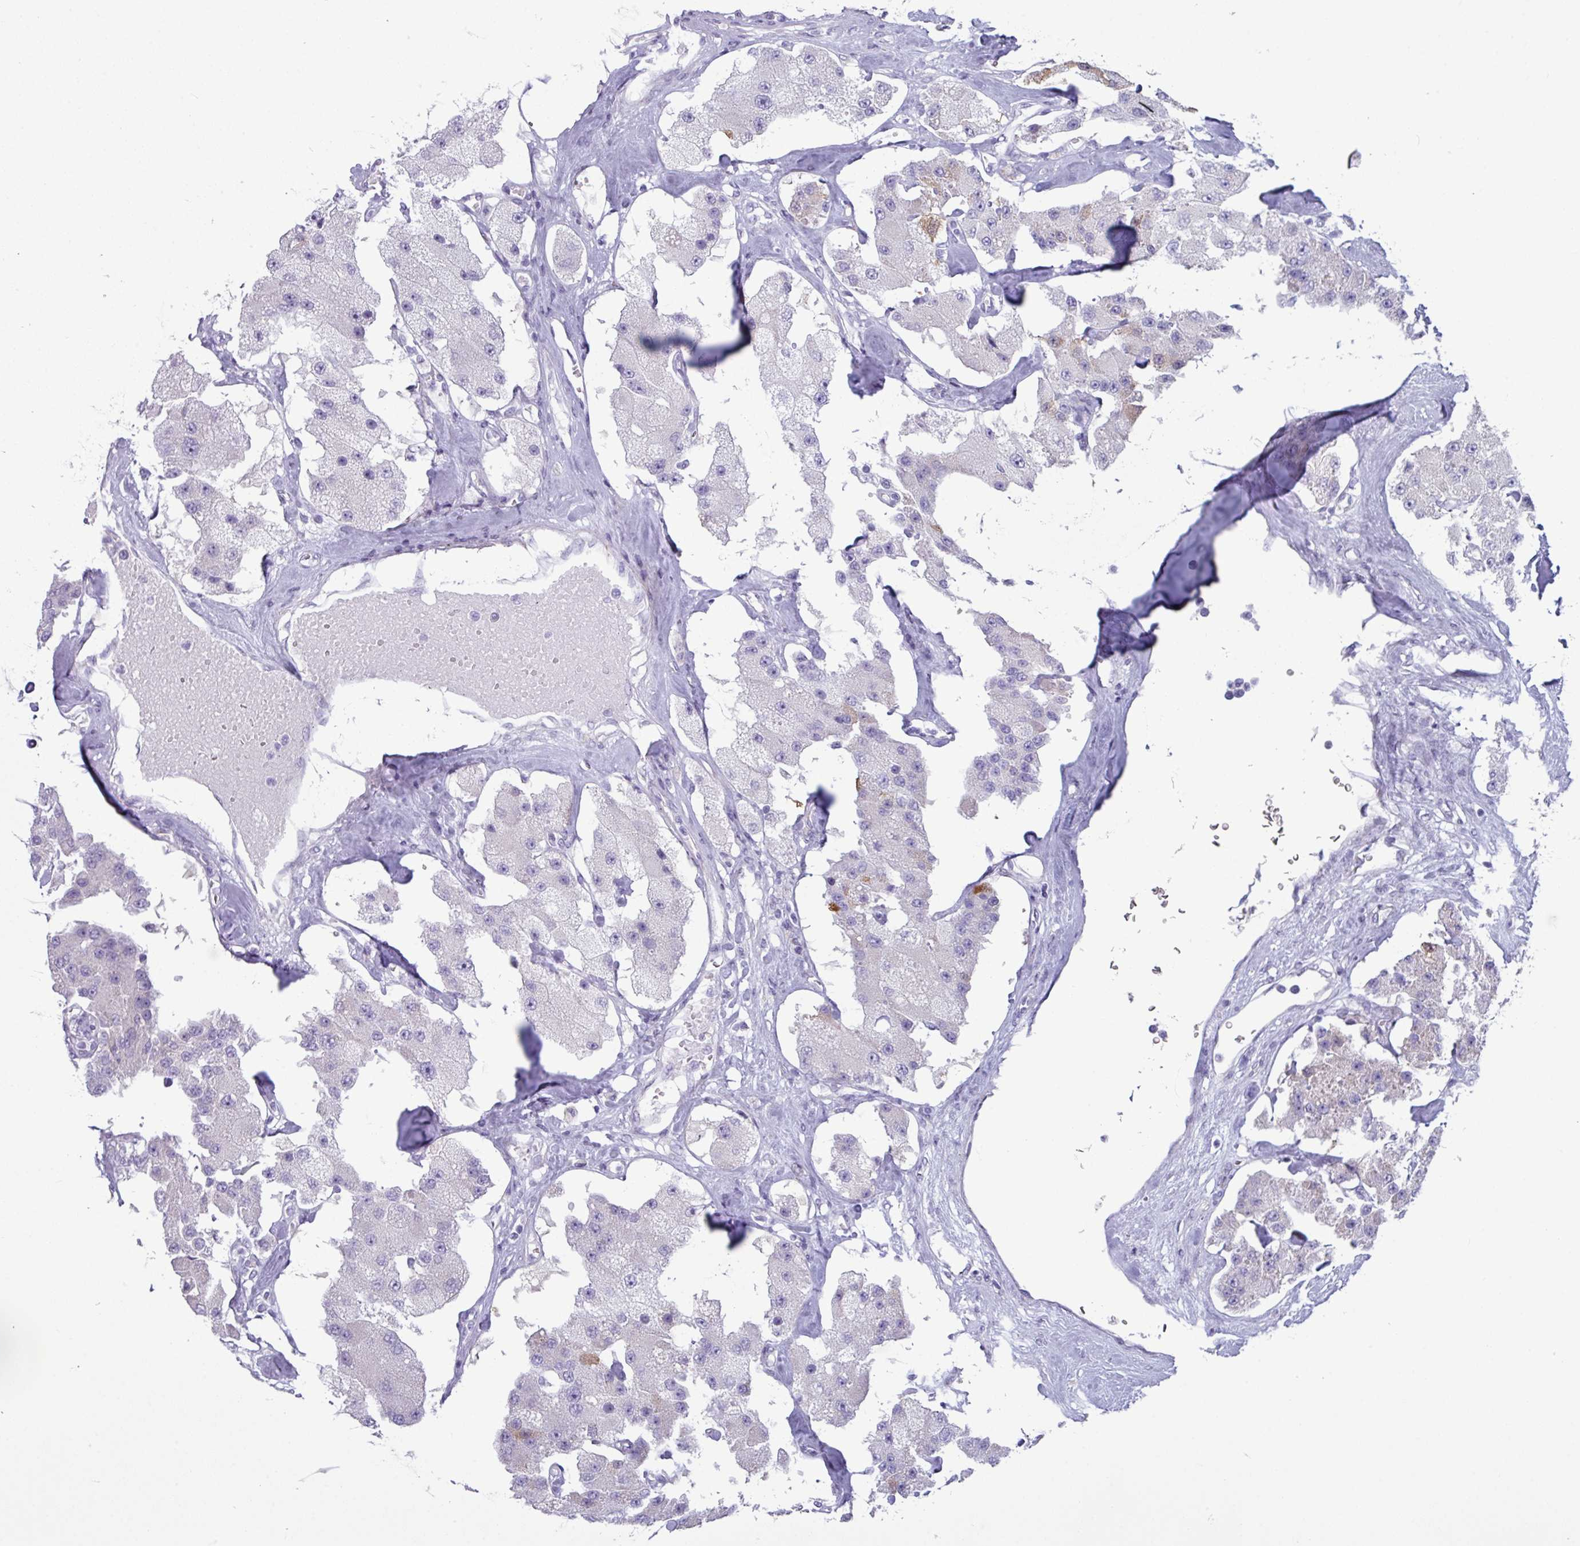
{"staining": {"intensity": "negative", "quantity": "none", "location": "none"}, "tissue": "carcinoid", "cell_type": "Tumor cells", "image_type": "cancer", "snomed": [{"axis": "morphology", "description": "Carcinoid, malignant, NOS"}, {"axis": "topography", "description": "Pancreas"}], "caption": "Immunohistochemistry (IHC) micrograph of neoplastic tissue: malignant carcinoid stained with DAB (3,3'-diaminobenzidine) reveals no significant protein expression in tumor cells. (Stains: DAB immunohistochemistry with hematoxylin counter stain, Microscopy: brightfield microscopy at high magnification).", "gene": "STIMATE", "patient": {"sex": "male", "age": 41}}